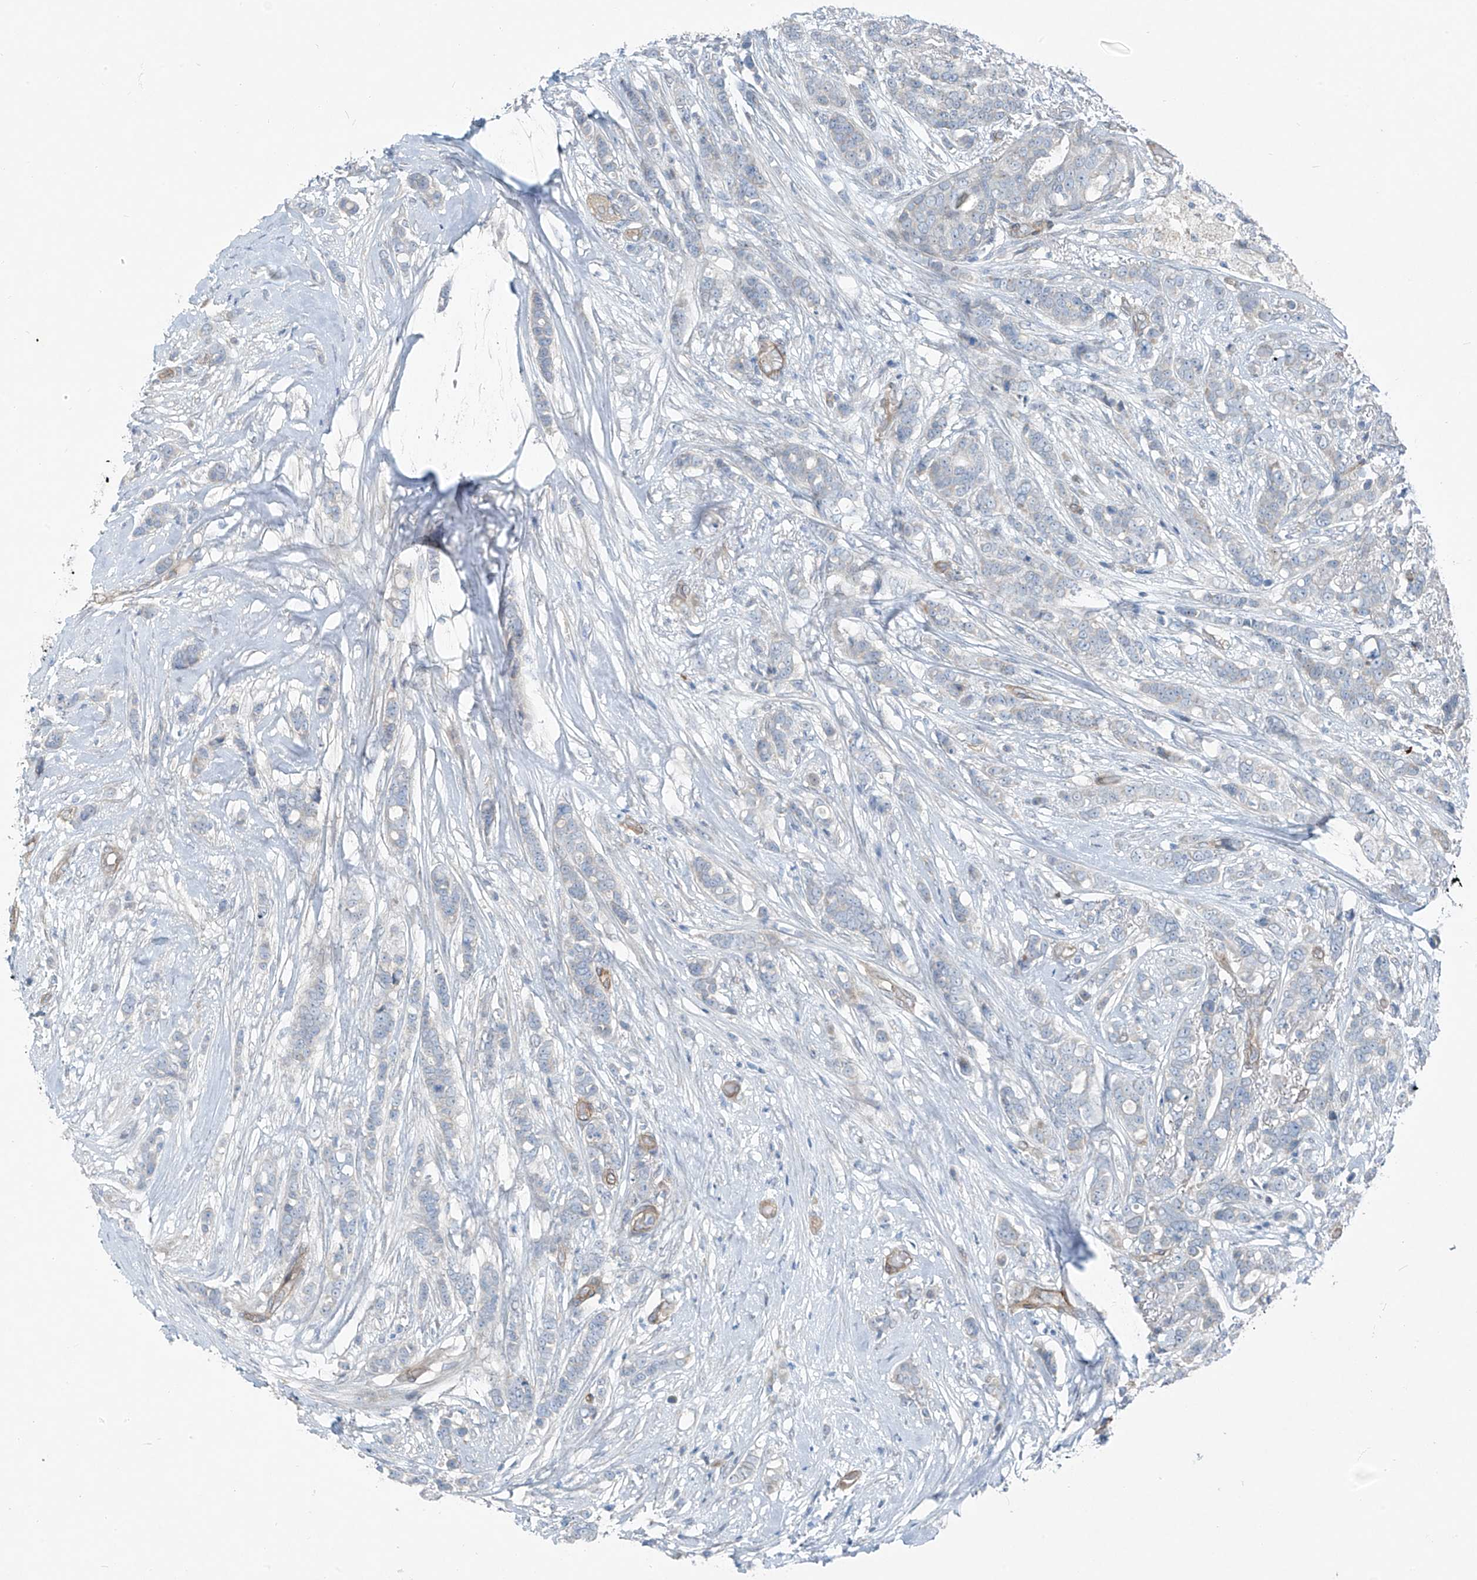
{"staining": {"intensity": "negative", "quantity": "none", "location": "none"}, "tissue": "breast cancer", "cell_type": "Tumor cells", "image_type": "cancer", "snomed": [{"axis": "morphology", "description": "Lobular carcinoma"}, {"axis": "topography", "description": "Breast"}], "caption": "Protein analysis of breast cancer (lobular carcinoma) displays no significant staining in tumor cells.", "gene": "TNS2", "patient": {"sex": "female", "age": 51}}